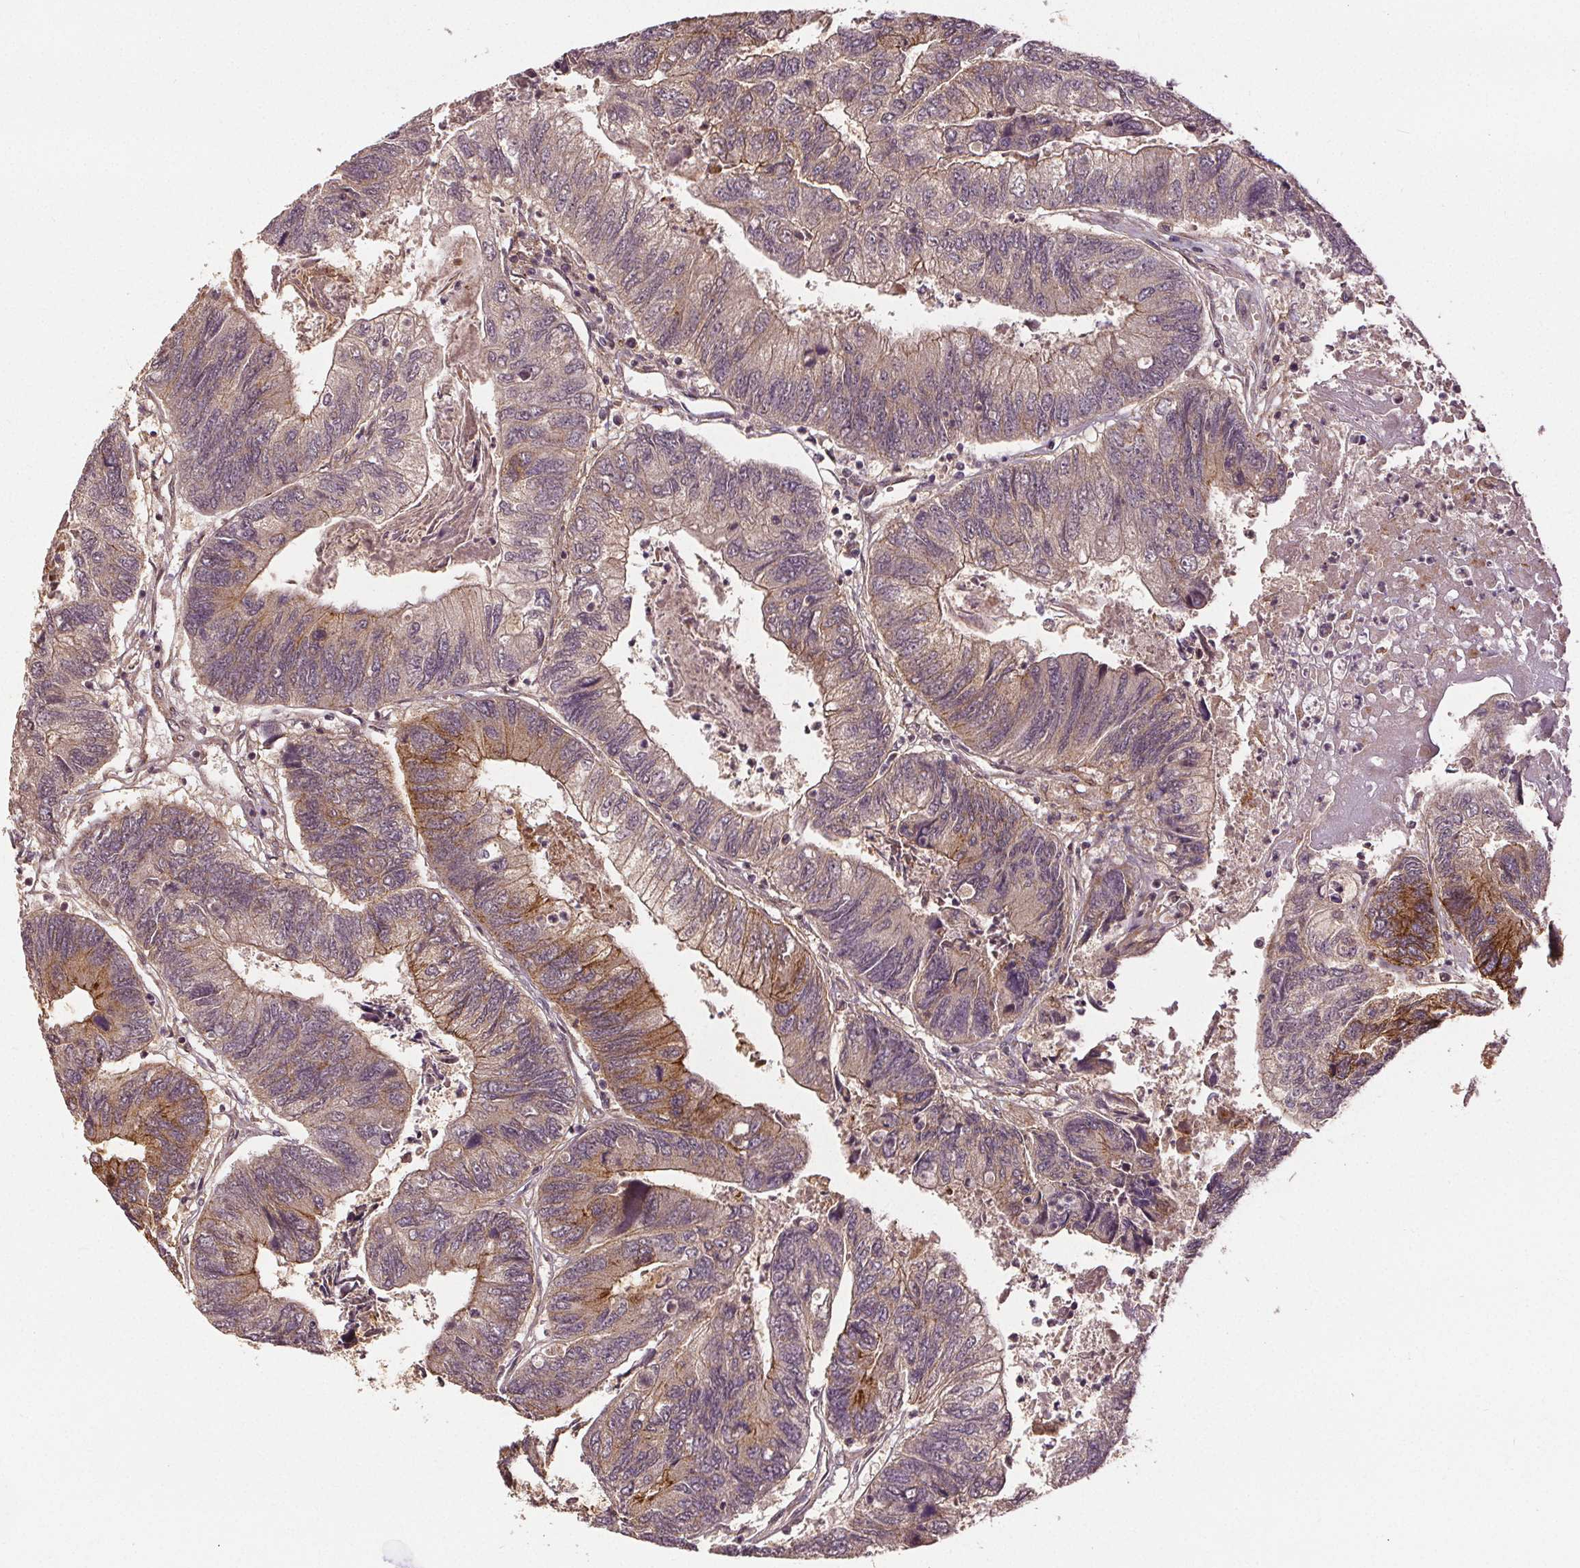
{"staining": {"intensity": "moderate", "quantity": "<25%", "location": "cytoplasmic/membranous"}, "tissue": "colorectal cancer", "cell_type": "Tumor cells", "image_type": "cancer", "snomed": [{"axis": "morphology", "description": "Adenocarcinoma, NOS"}, {"axis": "topography", "description": "Colon"}], "caption": "About <25% of tumor cells in human colorectal adenocarcinoma show moderate cytoplasmic/membranous protein staining as visualized by brown immunohistochemical staining.", "gene": "EPHB3", "patient": {"sex": "female", "age": 67}}